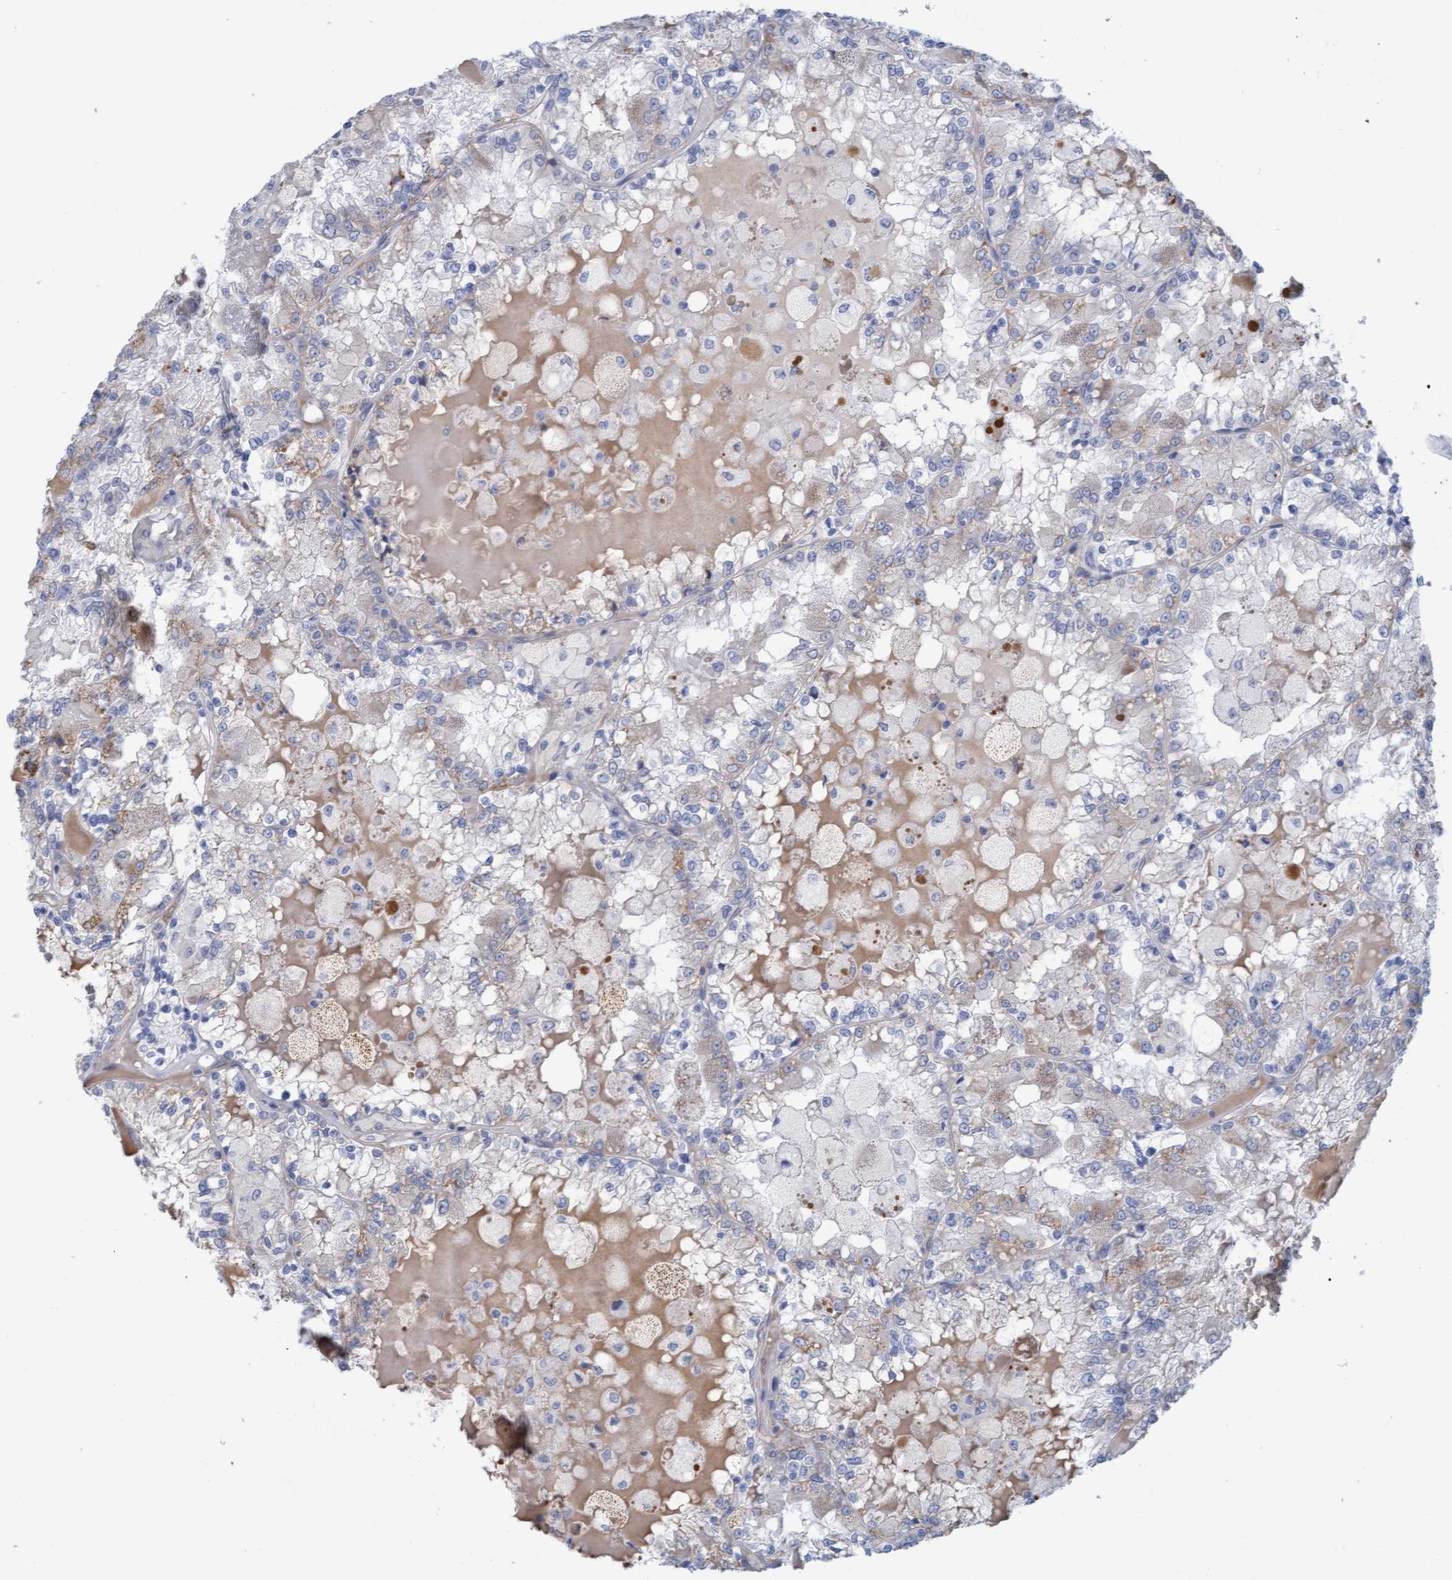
{"staining": {"intensity": "weak", "quantity": "<25%", "location": "cytoplasmic/membranous"}, "tissue": "renal cancer", "cell_type": "Tumor cells", "image_type": "cancer", "snomed": [{"axis": "morphology", "description": "Adenocarcinoma, NOS"}, {"axis": "topography", "description": "Kidney"}], "caption": "High power microscopy photomicrograph of an immunohistochemistry micrograph of renal adenocarcinoma, revealing no significant staining in tumor cells. (DAB (3,3'-diaminobenzidine) IHC visualized using brightfield microscopy, high magnification).", "gene": "STXBP1", "patient": {"sex": "female", "age": 56}}